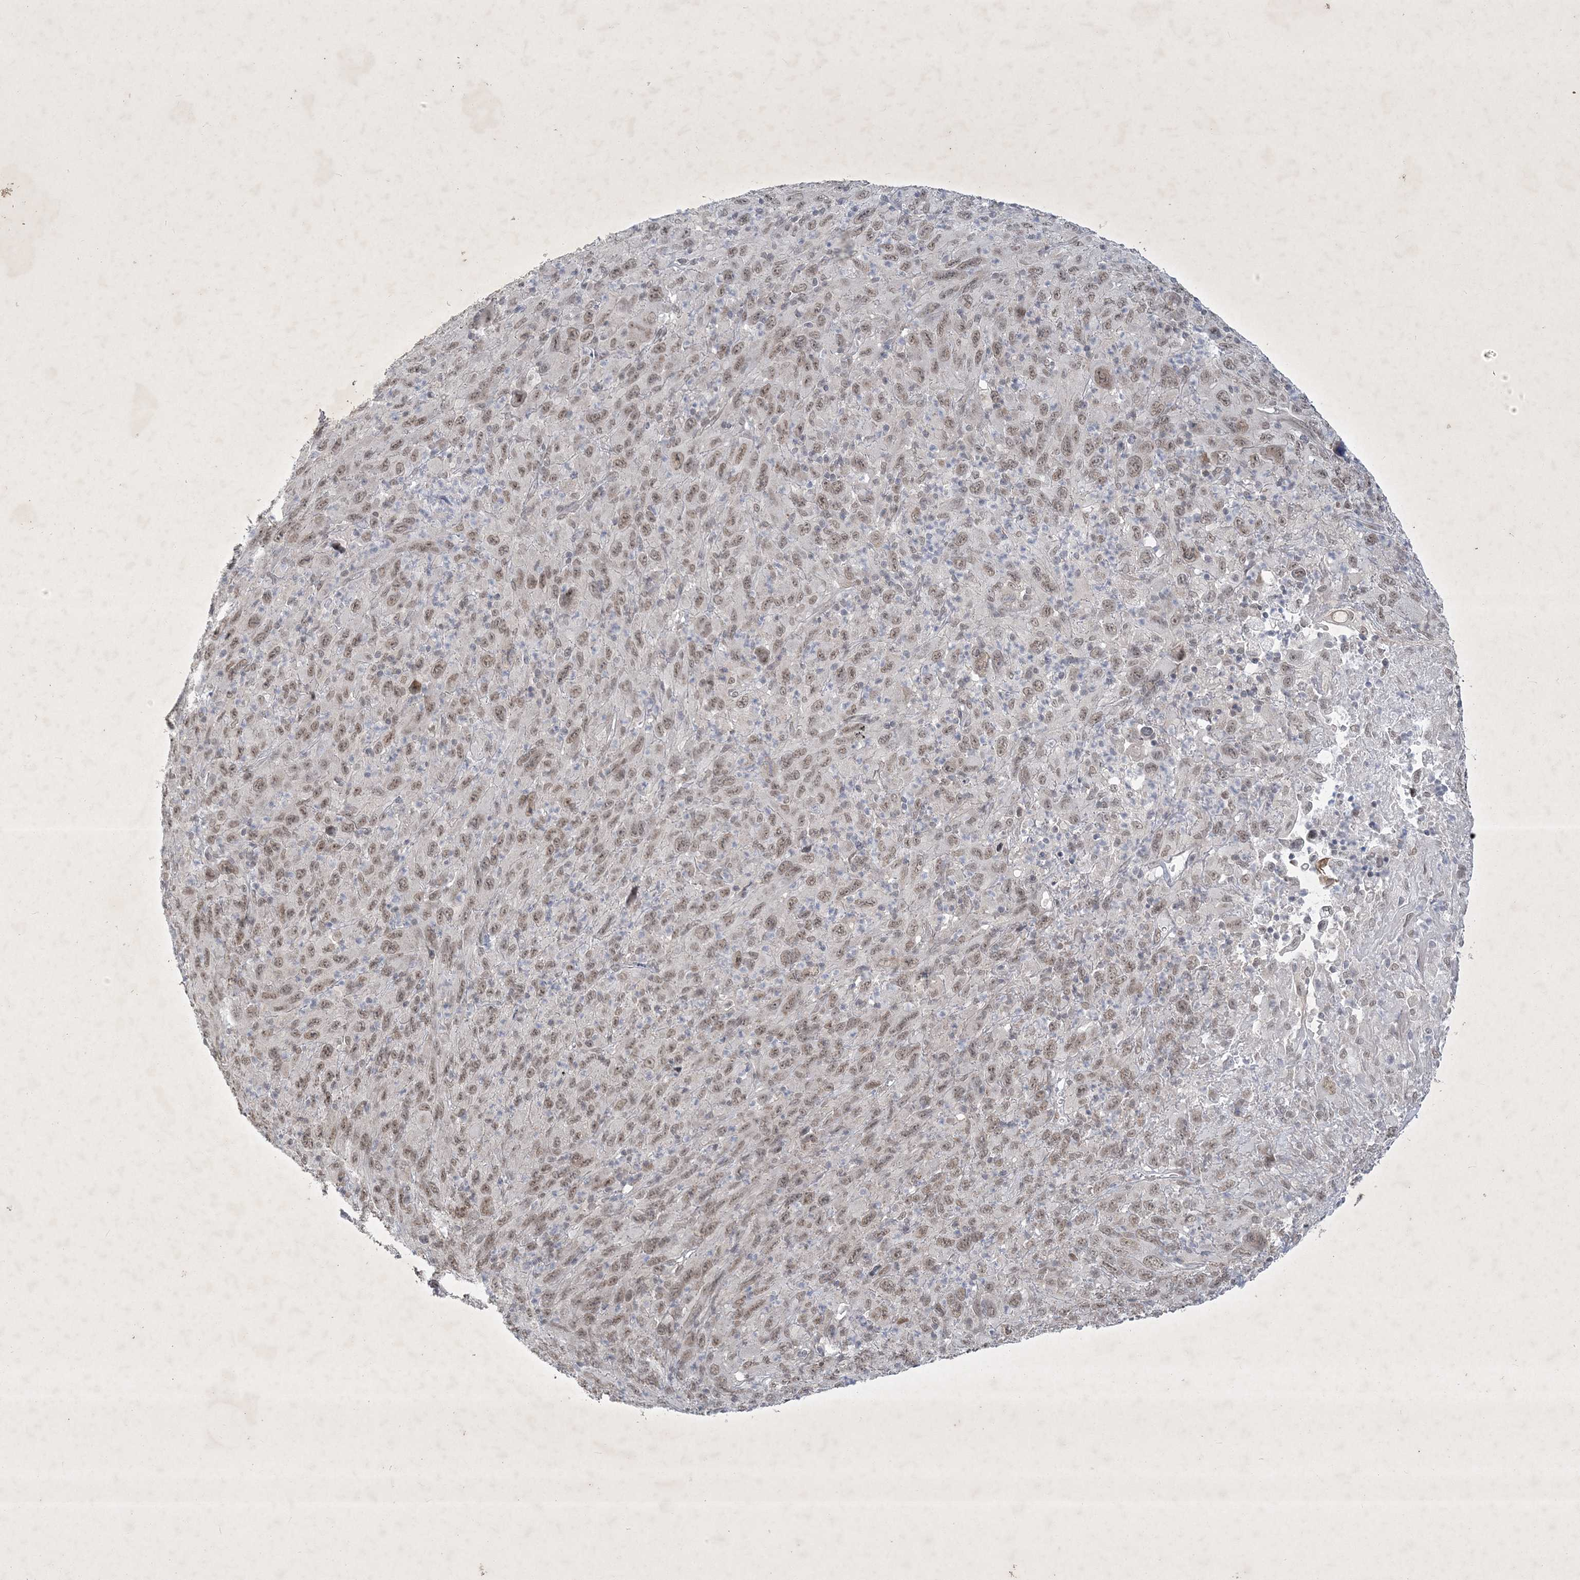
{"staining": {"intensity": "moderate", "quantity": "25%-75%", "location": "nuclear"}, "tissue": "melanoma", "cell_type": "Tumor cells", "image_type": "cancer", "snomed": [{"axis": "morphology", "description": "Malignant melanoma, Metastatic site"}, {"axis": "topography", "description": "Skin"}], "caption": "Human malignant melanoma (metastatic site) stained with a brown dye exhibits moderate nuclear positive staining in about 25%-75% of tumor cells.", "gene": "ZBTB9", "patient": {"sex": "female", "age": 56}}